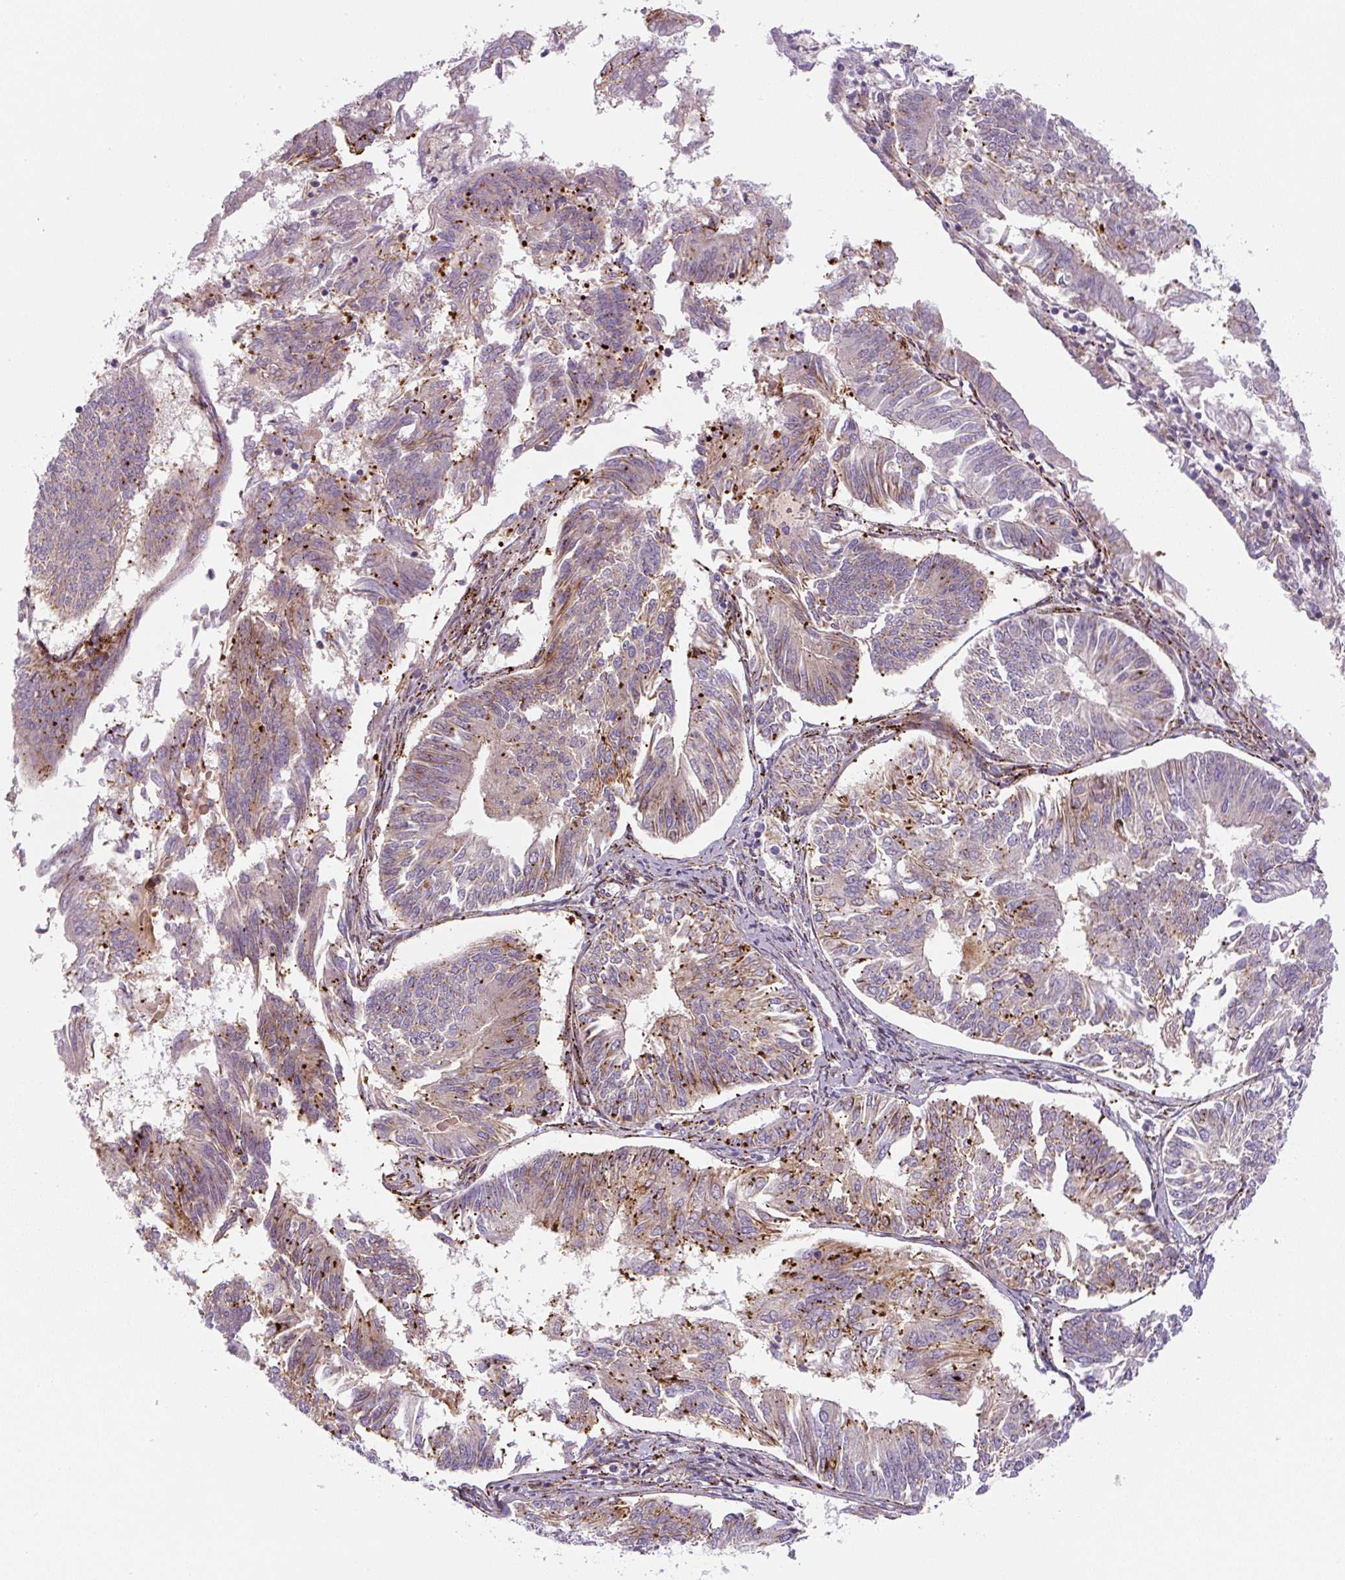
{"staining": {"intensity": "moderate", "quantity": "25%-75%", "location": "cytoplasmic/membranous"}, "tissue": "endometrial cancer", "cell_type": "Tumor cells", "image_type": "cancer", "snomed": [{"axis": "morphology", "description": "Adenocarcinoma, NOS"}, {"axis": "topography", "description": "Endometrium"}], "caption": "The immunohistochemical stain labels moderate cytoplasmic/membranous staining in tumor cells of endometrial cancer (adenocarcinoma) tissue.", "gene": "DISP3", "patient": {"sex": "female", "age": 58}}